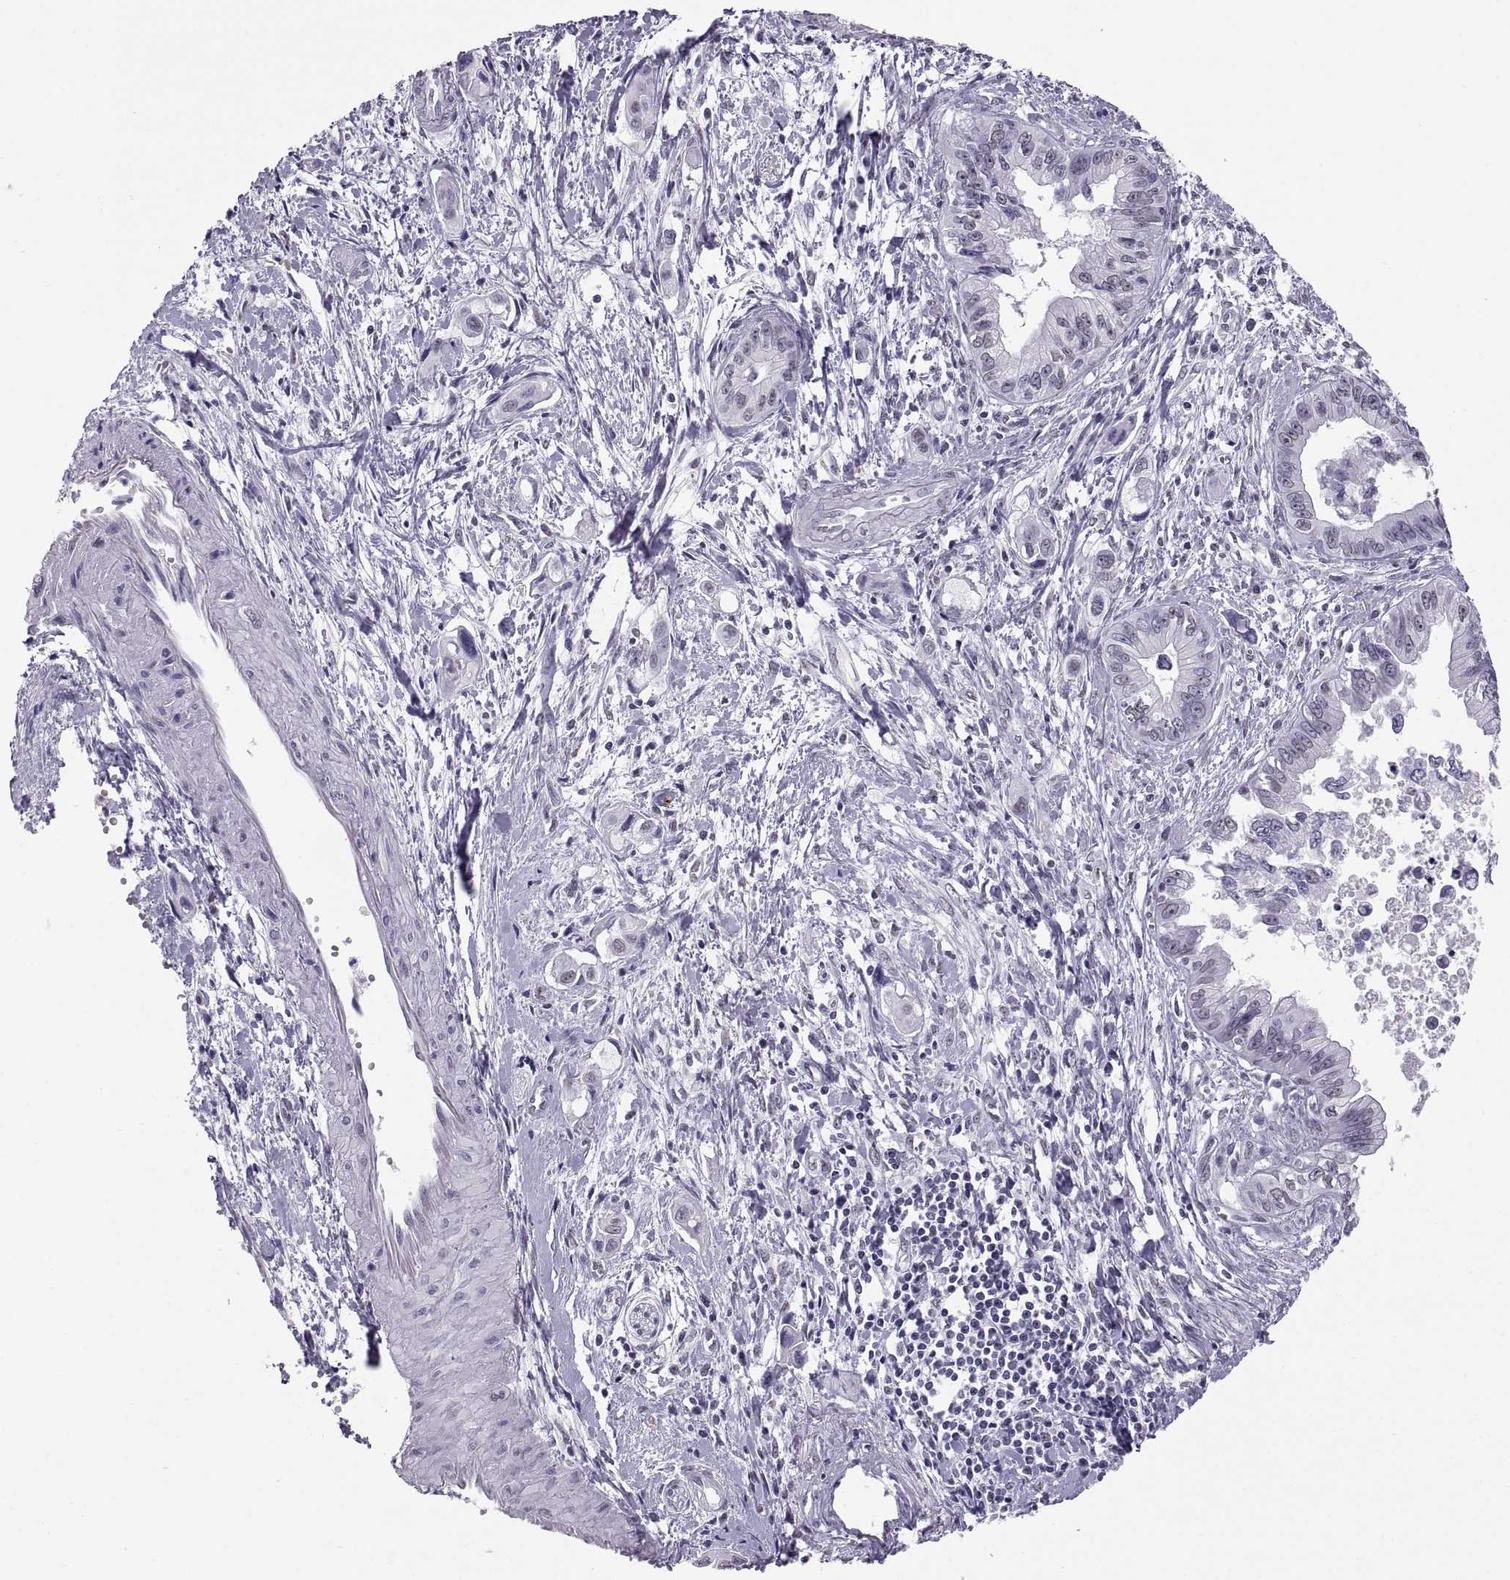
{"staining": {"intensity": "negative", "quantity": "none", "location": "none"}, "tissue": "pancreatic cancer", "cell_type": "Tumor cells", "image_type": "cancer", "snomed": [{"axis": "morphology", "description": "Adenocarcinoma, NOS"}, {"axis": "topography", "description": "Pancreas"}], "caption": "Immunohistochemistry image of adenocarcinoma (pancreatic) stained for a protein (brown), which demonstrates no positivity in tumor cells.", "gene": "CARTPT", "patient": {"sex": "male", "age": 60}}